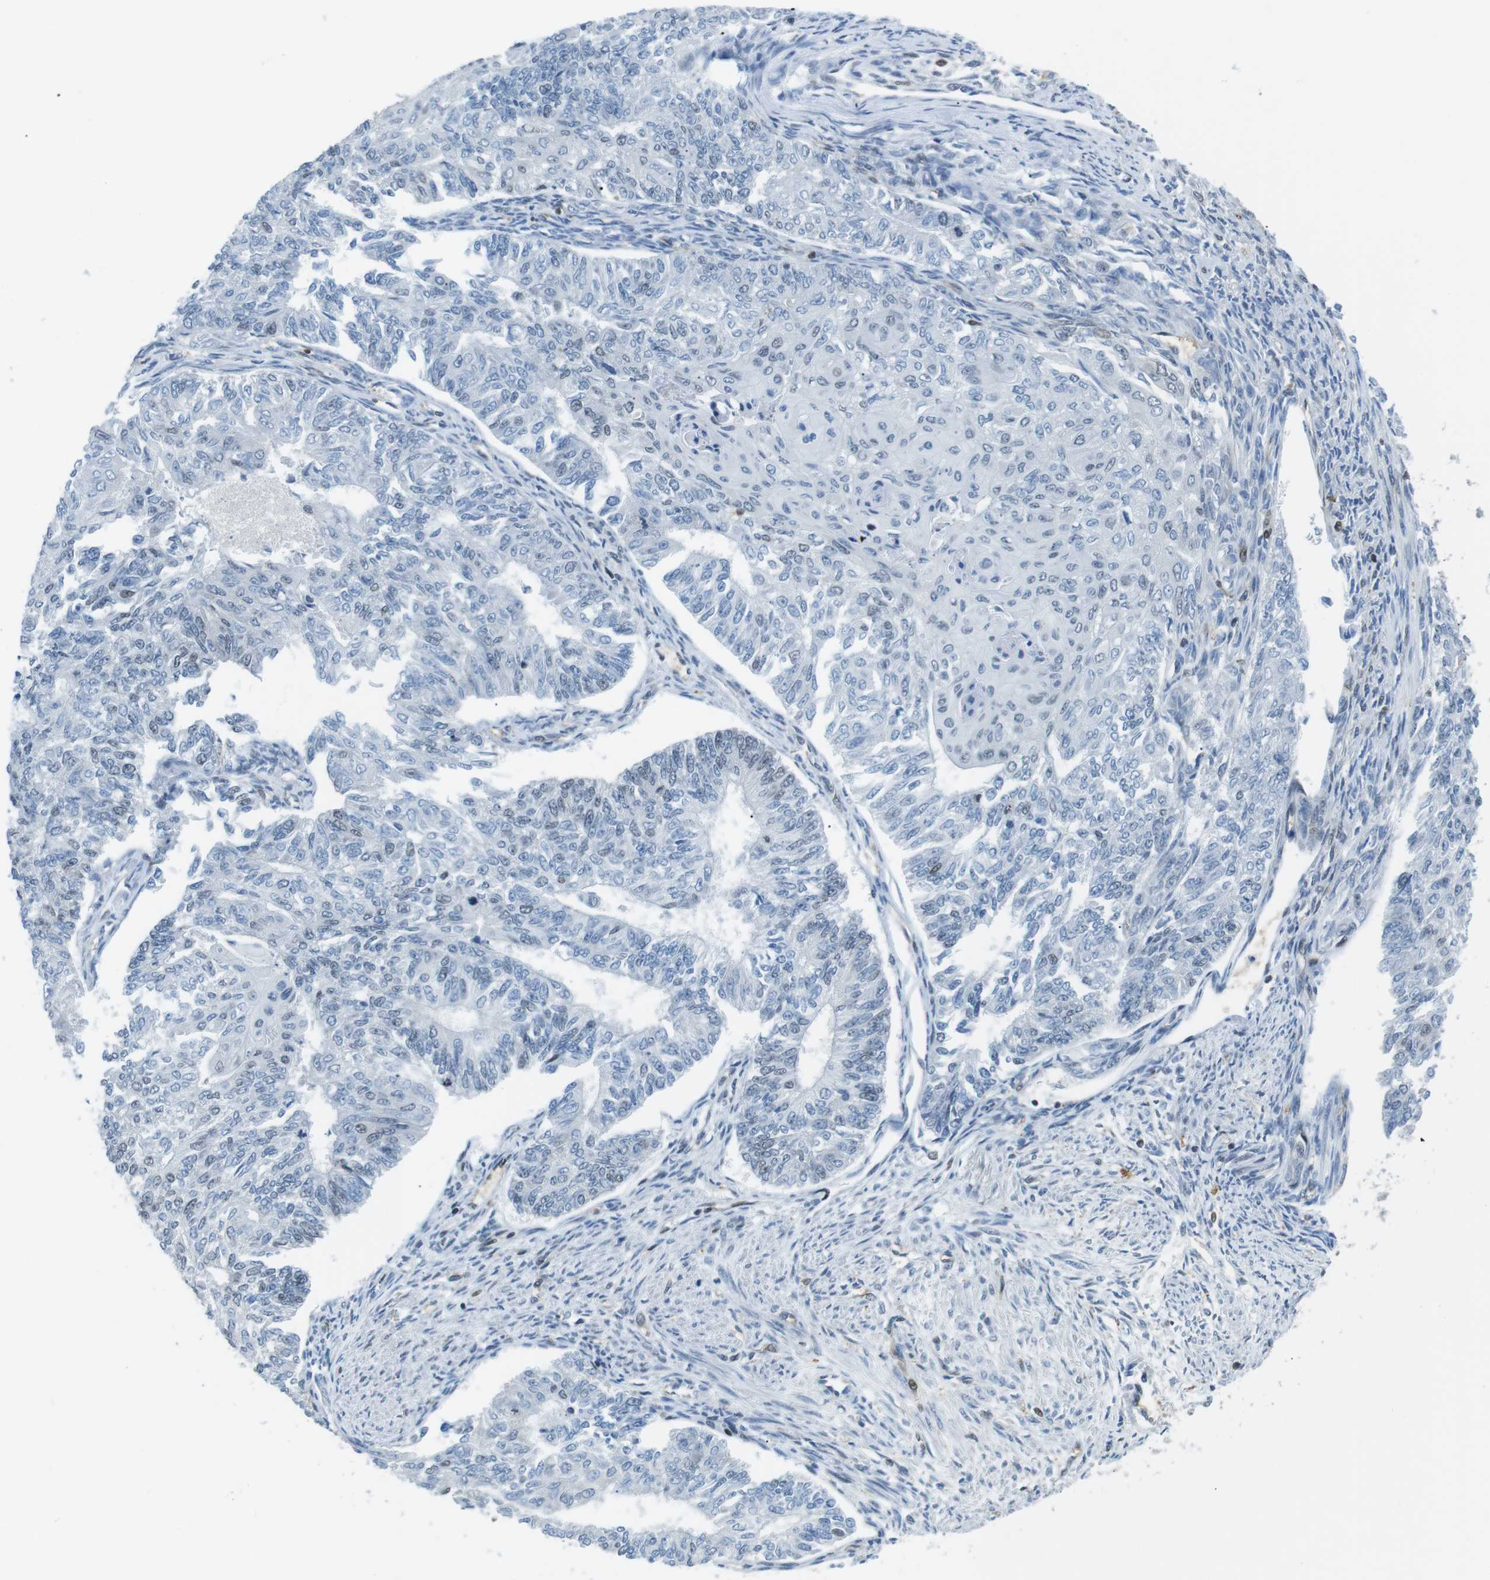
{"staining": {"intensity": "weak", "quantity": "<25%", "location": "nuclear"}, "tissue": "endometrial cancer", "cell_type": "Tumor cells", "image_type": "cancer", "snomed": [{"axis": "morphology", "description": "Adenocarcinoma, NOS"}, {"axis": "topography", "description": "Endometrium"}], "caption": "A high-resolution micrograph shows immunohistochemistry staining of endometrial cancer, which displays no significant staining in tumor cells.", "gene": "STK10", "patient": {"sex": "female", "age": 32}}